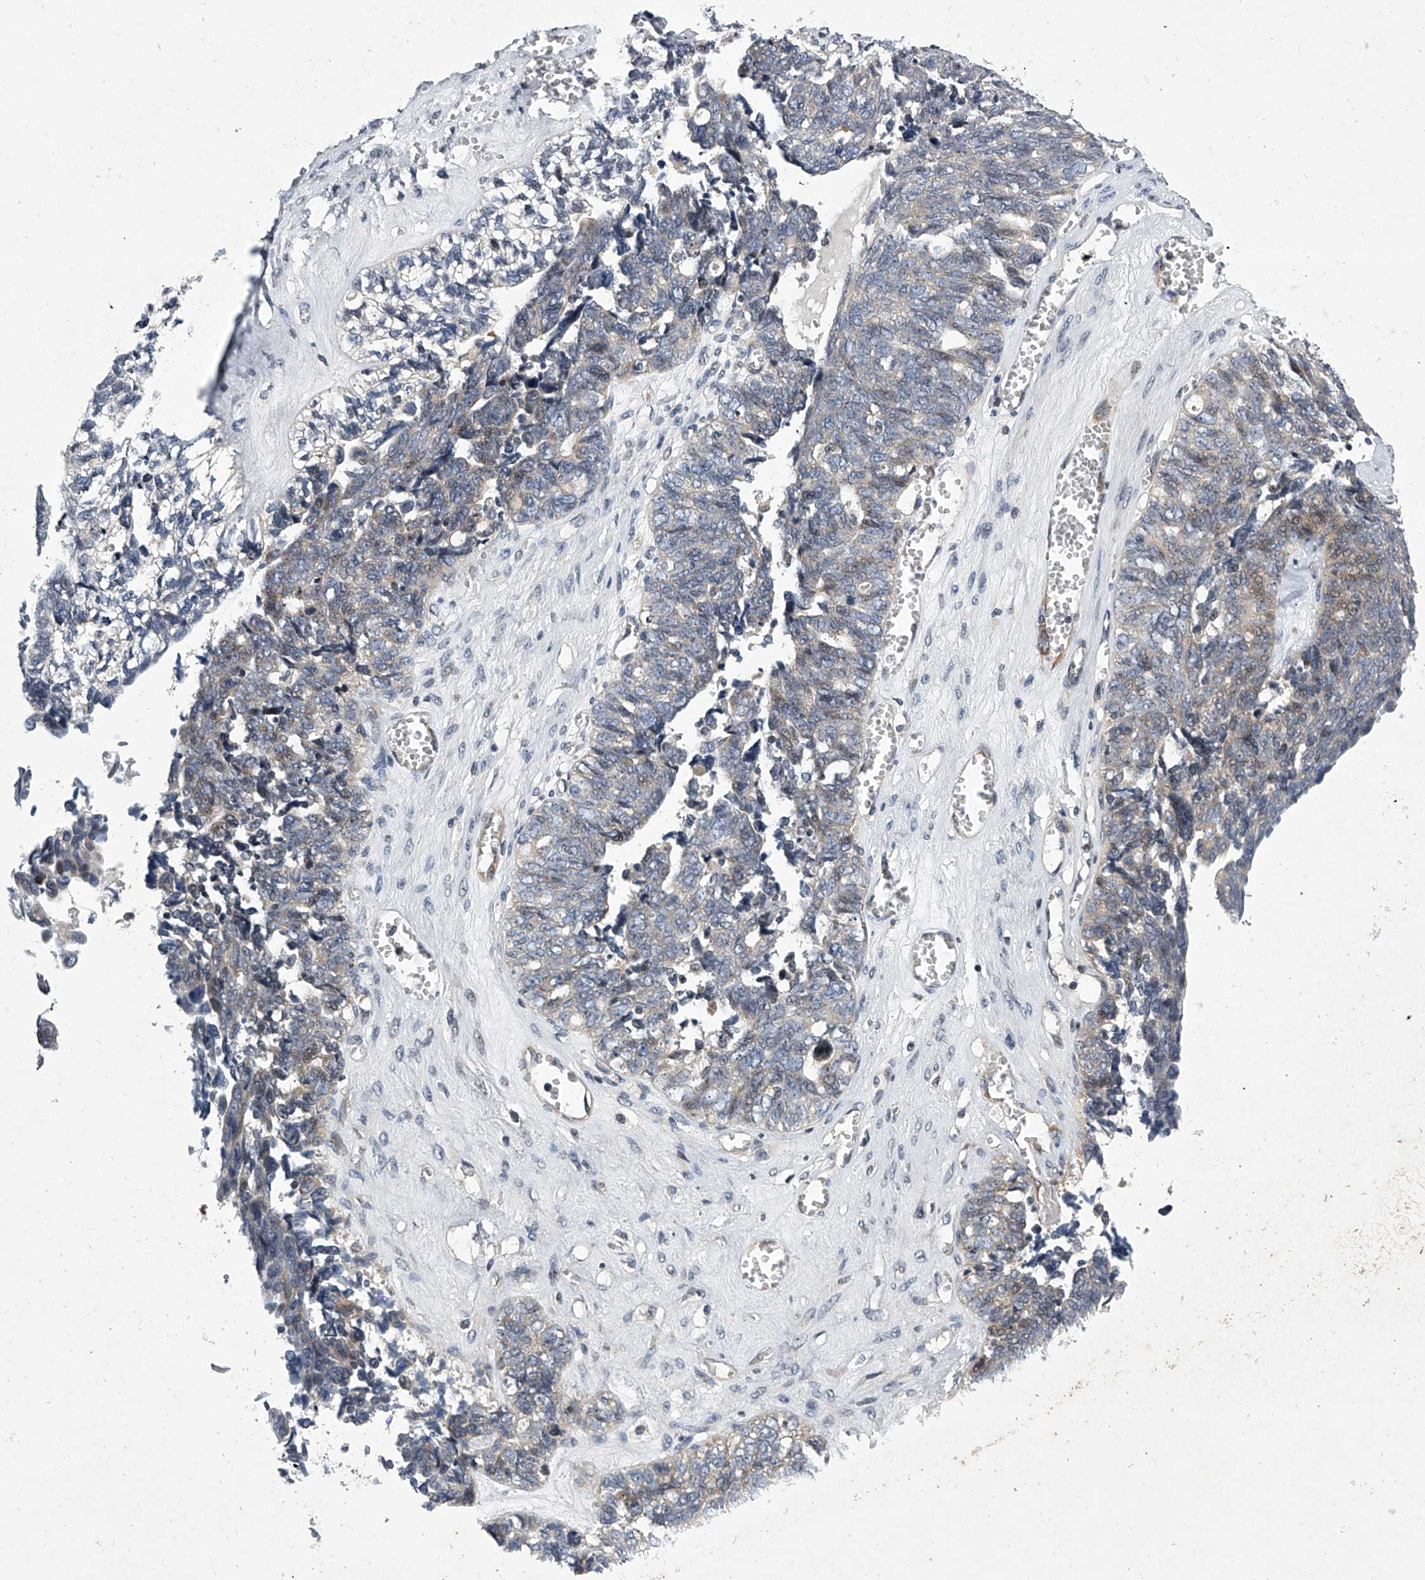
{"staining": {"intensity": "negative", "quantity": "none", "location": "none"}, "tissue": "ovarian cancer", "cell_type": "Tumor cells", "image_type": "cancer", "snomed": [{"axis": "morphology", "description": "Cystadenocarcinoma, serous, NOS"}, {"axis": "topography", "description": "Ovary"}], "caption": "IHC micrograph of neoplastic tissue: serous cystadenocarcinoma (ovarian) stained with DAB (3,3'-diaminobenzidine) exhibits no significant protein positivity in tumor cells.", "gene": "DLGAP2", "patient": {"sex": "female", "age": 79}}